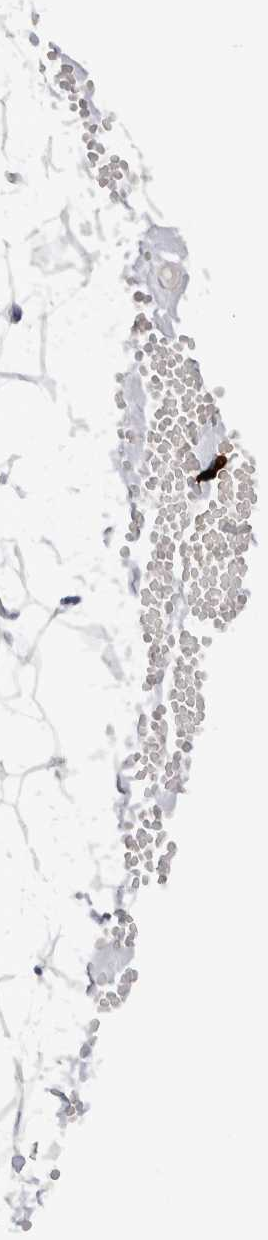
{"staining": {"intensity": "negative", "quantity": "none", "location": "none"}, "tissue": "adipose tissue", "cell_type": "Adipocytes", "image_type": "normal", "snomed": [{"axis": "morphology", "description": "Normal tissue, NOS"}, {"axis": "topography", "description": "Breast"}], "caption": "Adipocytes show no significant protein positivity in unremarkable adipose tissue. Brightfield microscopy of immunohistochemistry (IHC) stained with DAB (3,3'-diaminobenzidine) (brown) and hematoxylin (blue), captured at high magnification.", "gene": "SPINK2", "patient": {"sex": "female", "age": 23}}